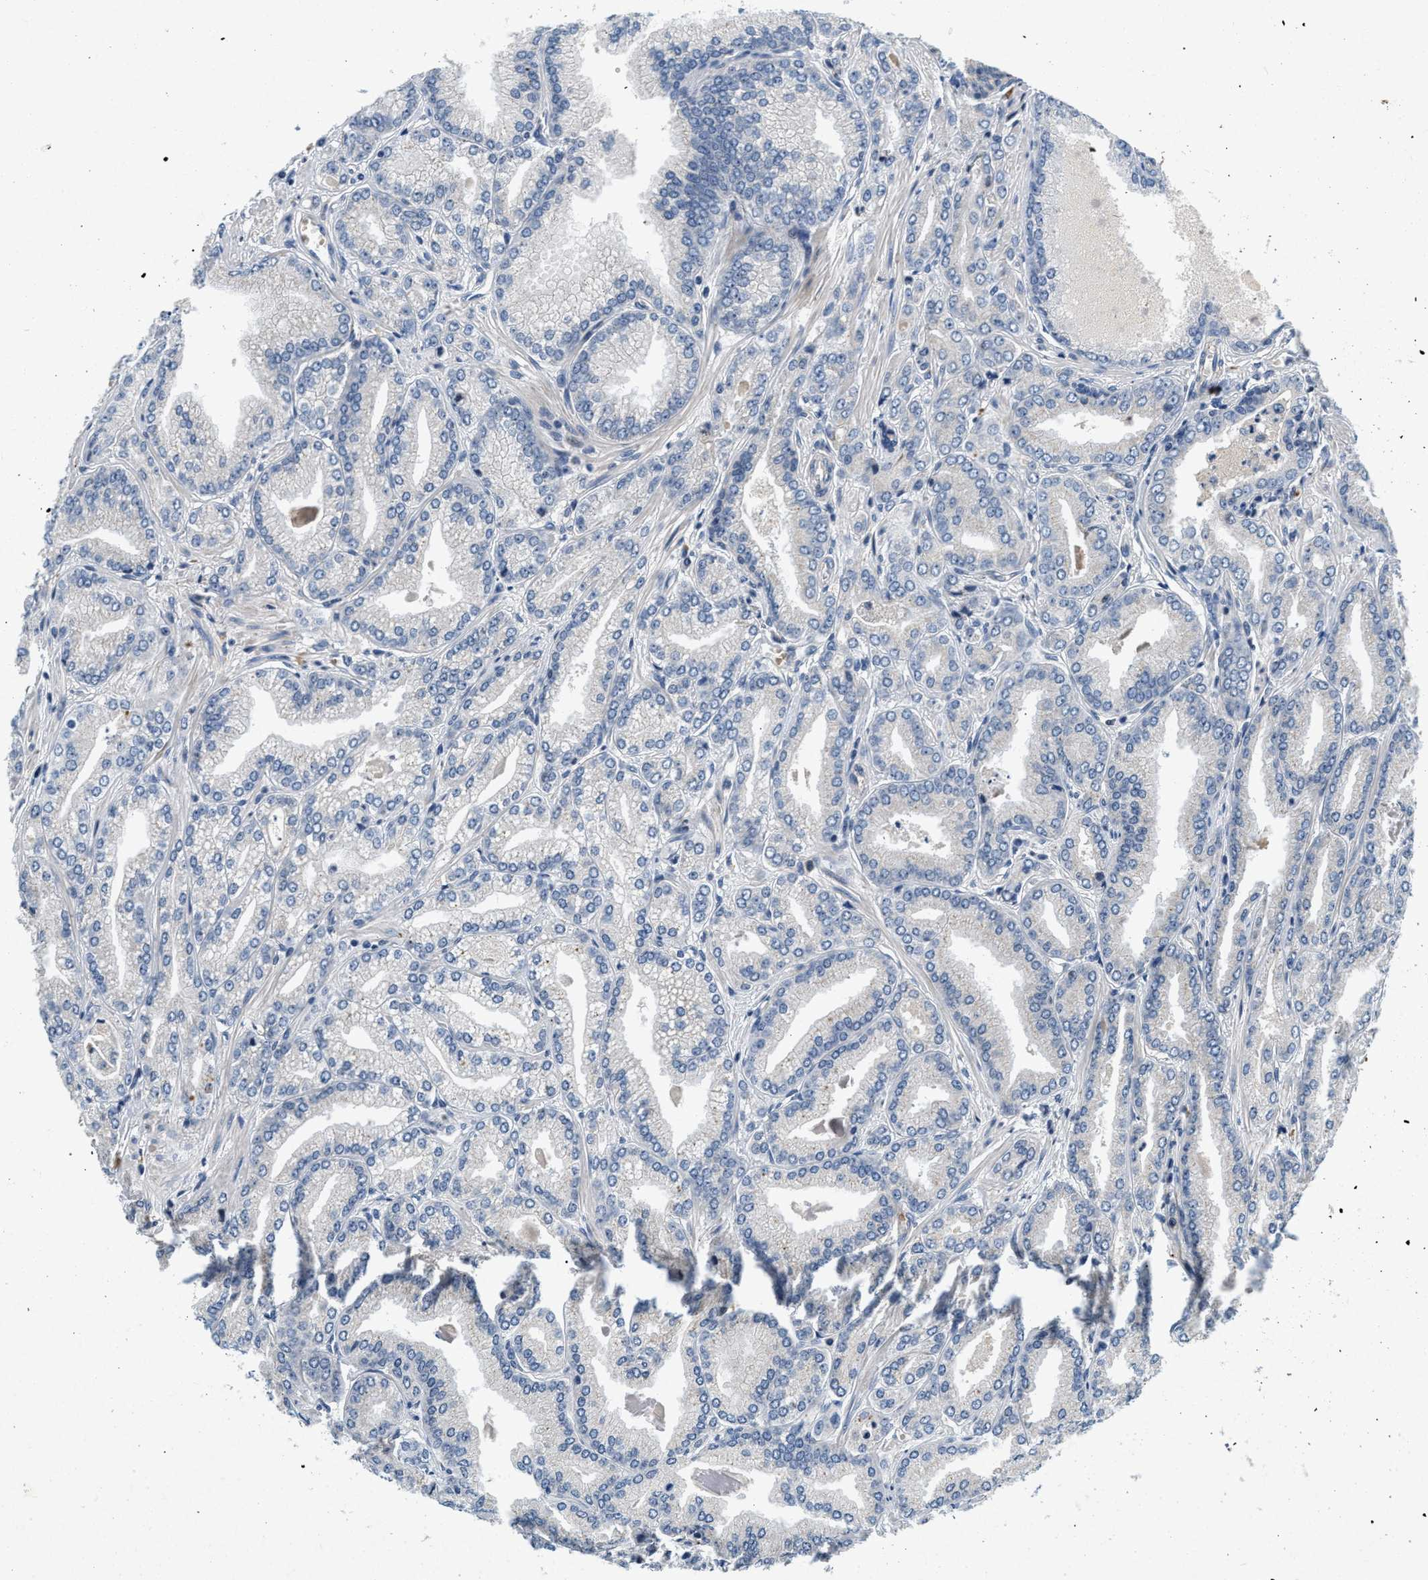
{"staining": {"intensity": "negative", "quantity": "none", "location": "none"}, "tissue": "prostate cancer", "cell_type": "Tumor cells", "image_type": "cancer", "snomed": [{"axis": "morphology", "description": "Adenocarcinoma, Low grade"}, {"axis": "topography", "description": "Prostate"}], "caption": "Prostate adenocarcinoma (low-grade) stained for a protein using immunohistochemistry (IHC) exhibits no staining tumor cells.", "gene": "PDP1", "patient": {"sex": "male", "age": 52}}